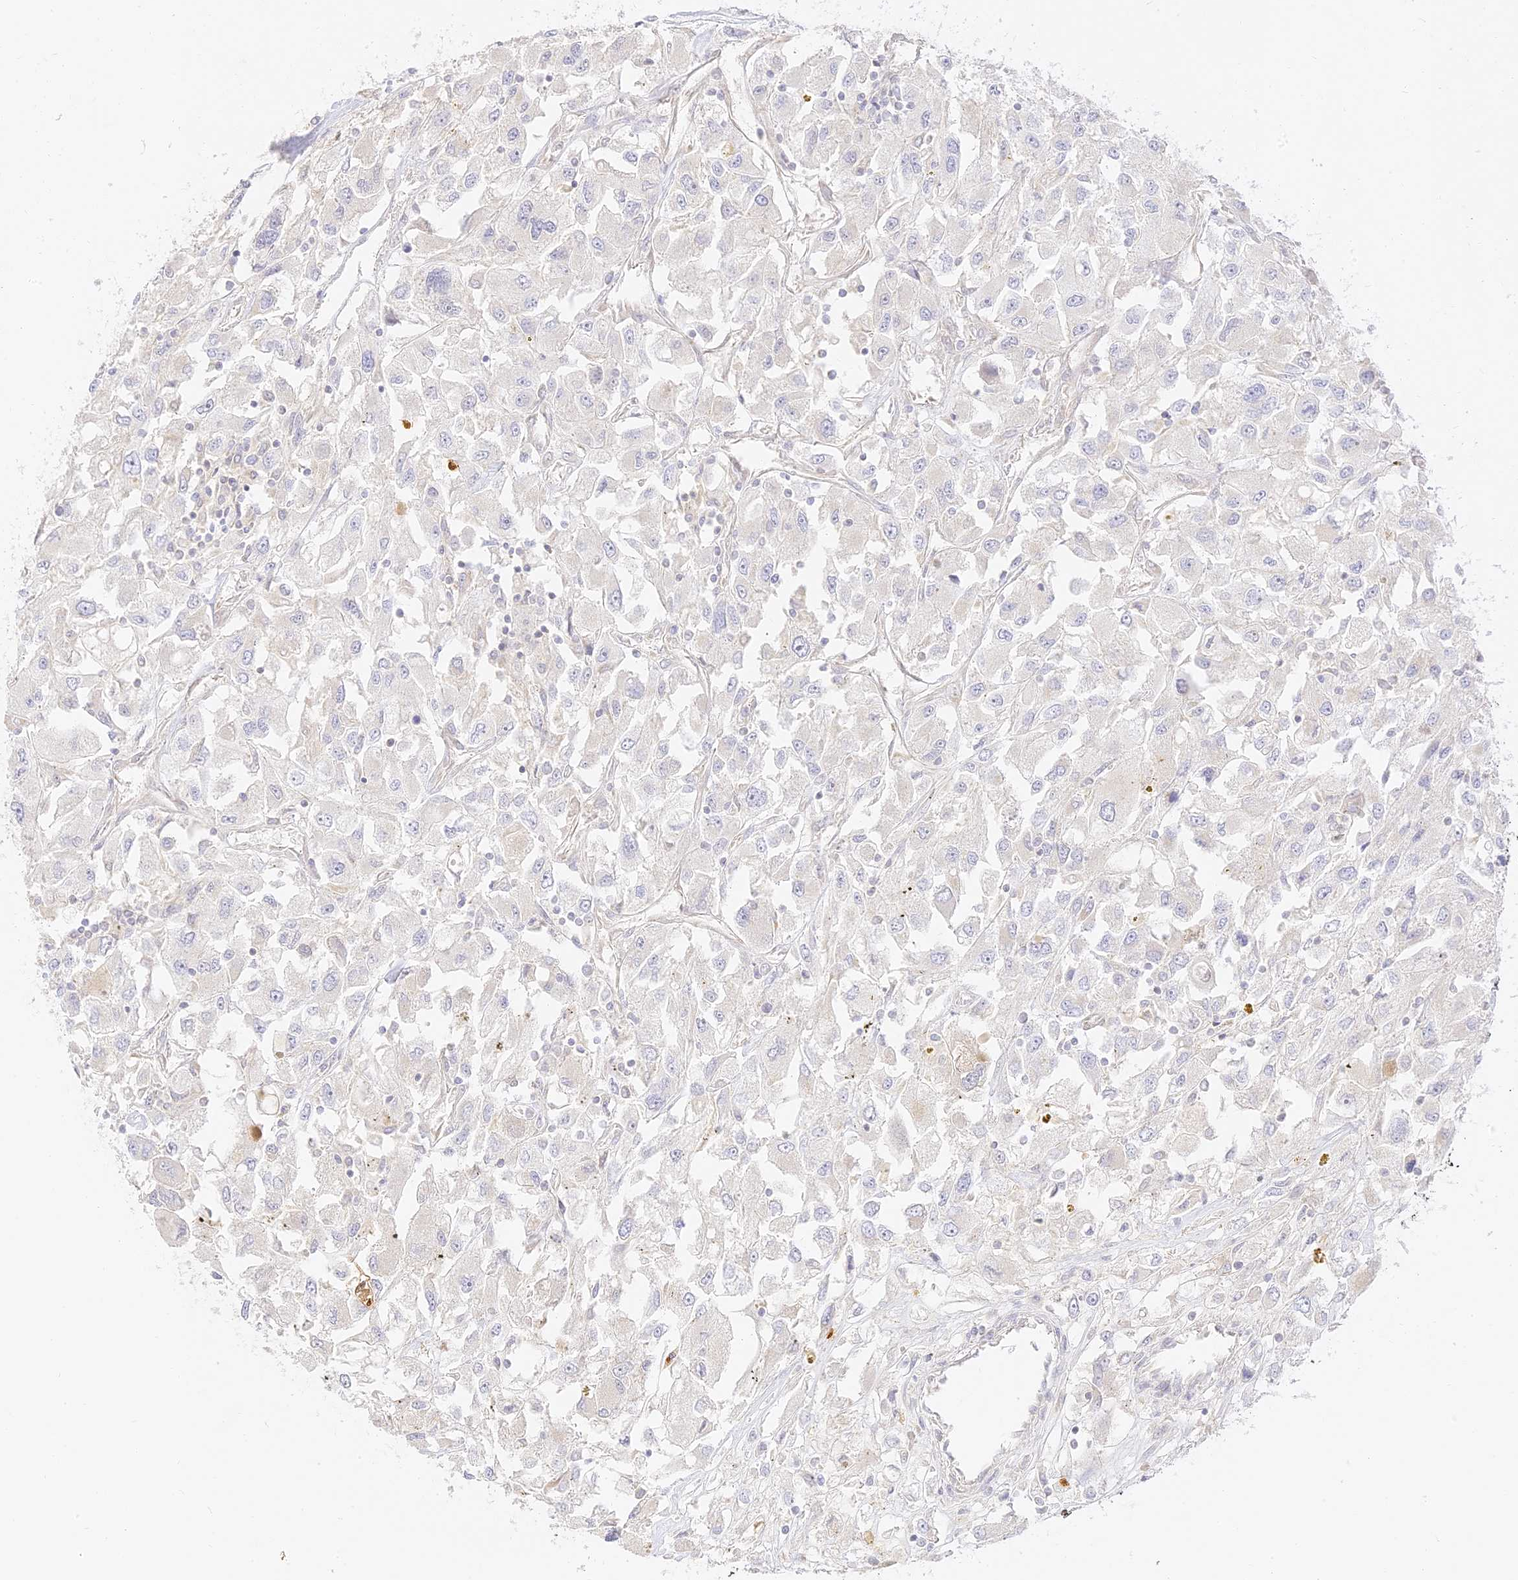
{"staining": {"intensity": "negative", "quantity": "none", "location": "none"}, "tissue": "renal cancer", "cell_type": "Tumor cells", "image_type": "cancer", "snomed": [{"axis": "morphology", "description": "Adenocarcinoma, NOS"}, {"axis": "topography", "description": "Kidney"}], "caption": "Immunohistochemical staining of adenocarcinoma (renal) exhibits no significant staining in tumor cells. The staining is performed using DAB brown chromogen with nuclei counter-stained in using hematoxylin.", "gene": "LRRC15", "patient": {"sex": "female", "age": 52}}